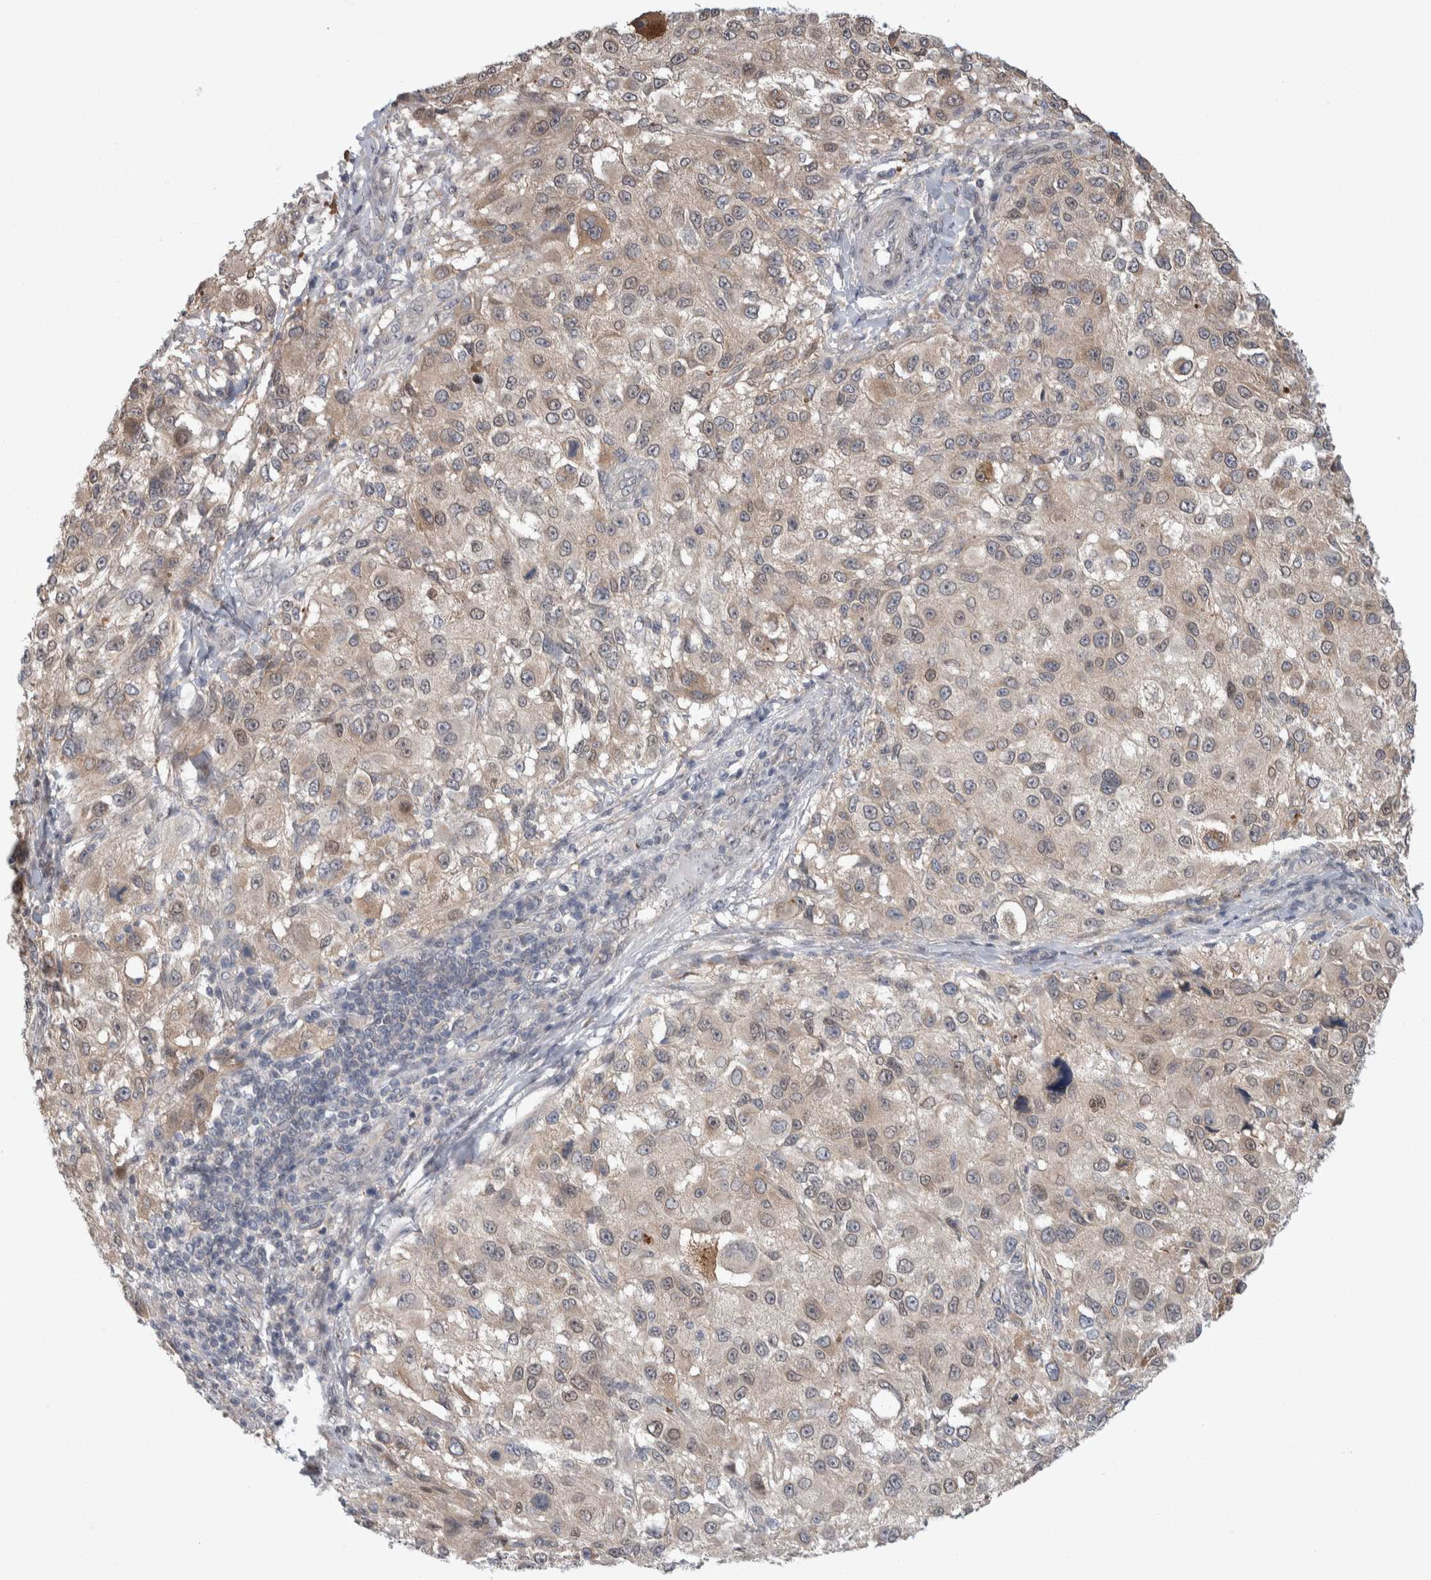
{"staining": {"intensity": "weak", "quantity": ">75%", "location": "cytoplasmic/membranous"}, "tissue": "melanoma", "cell_type": "Tumor cells", "image_type": "cancer", "snomed": [{"axis": "morphology", "description": "Necrosis, NOS"}, {"axis": "morphology", "description": "Malignant melanoma, NOS"}, {"axis": "topography", "description": "Skin"}], "caption": "DAB (3,3'-diaminobenzidine) immunohistochemical staining of human melanoma displays weak cytoplasmic/membranous protein positivity in approximately >75% of tumor cells.", "gene": "TAX1BP1", "patient": {"sex": "female", "age": 87}}